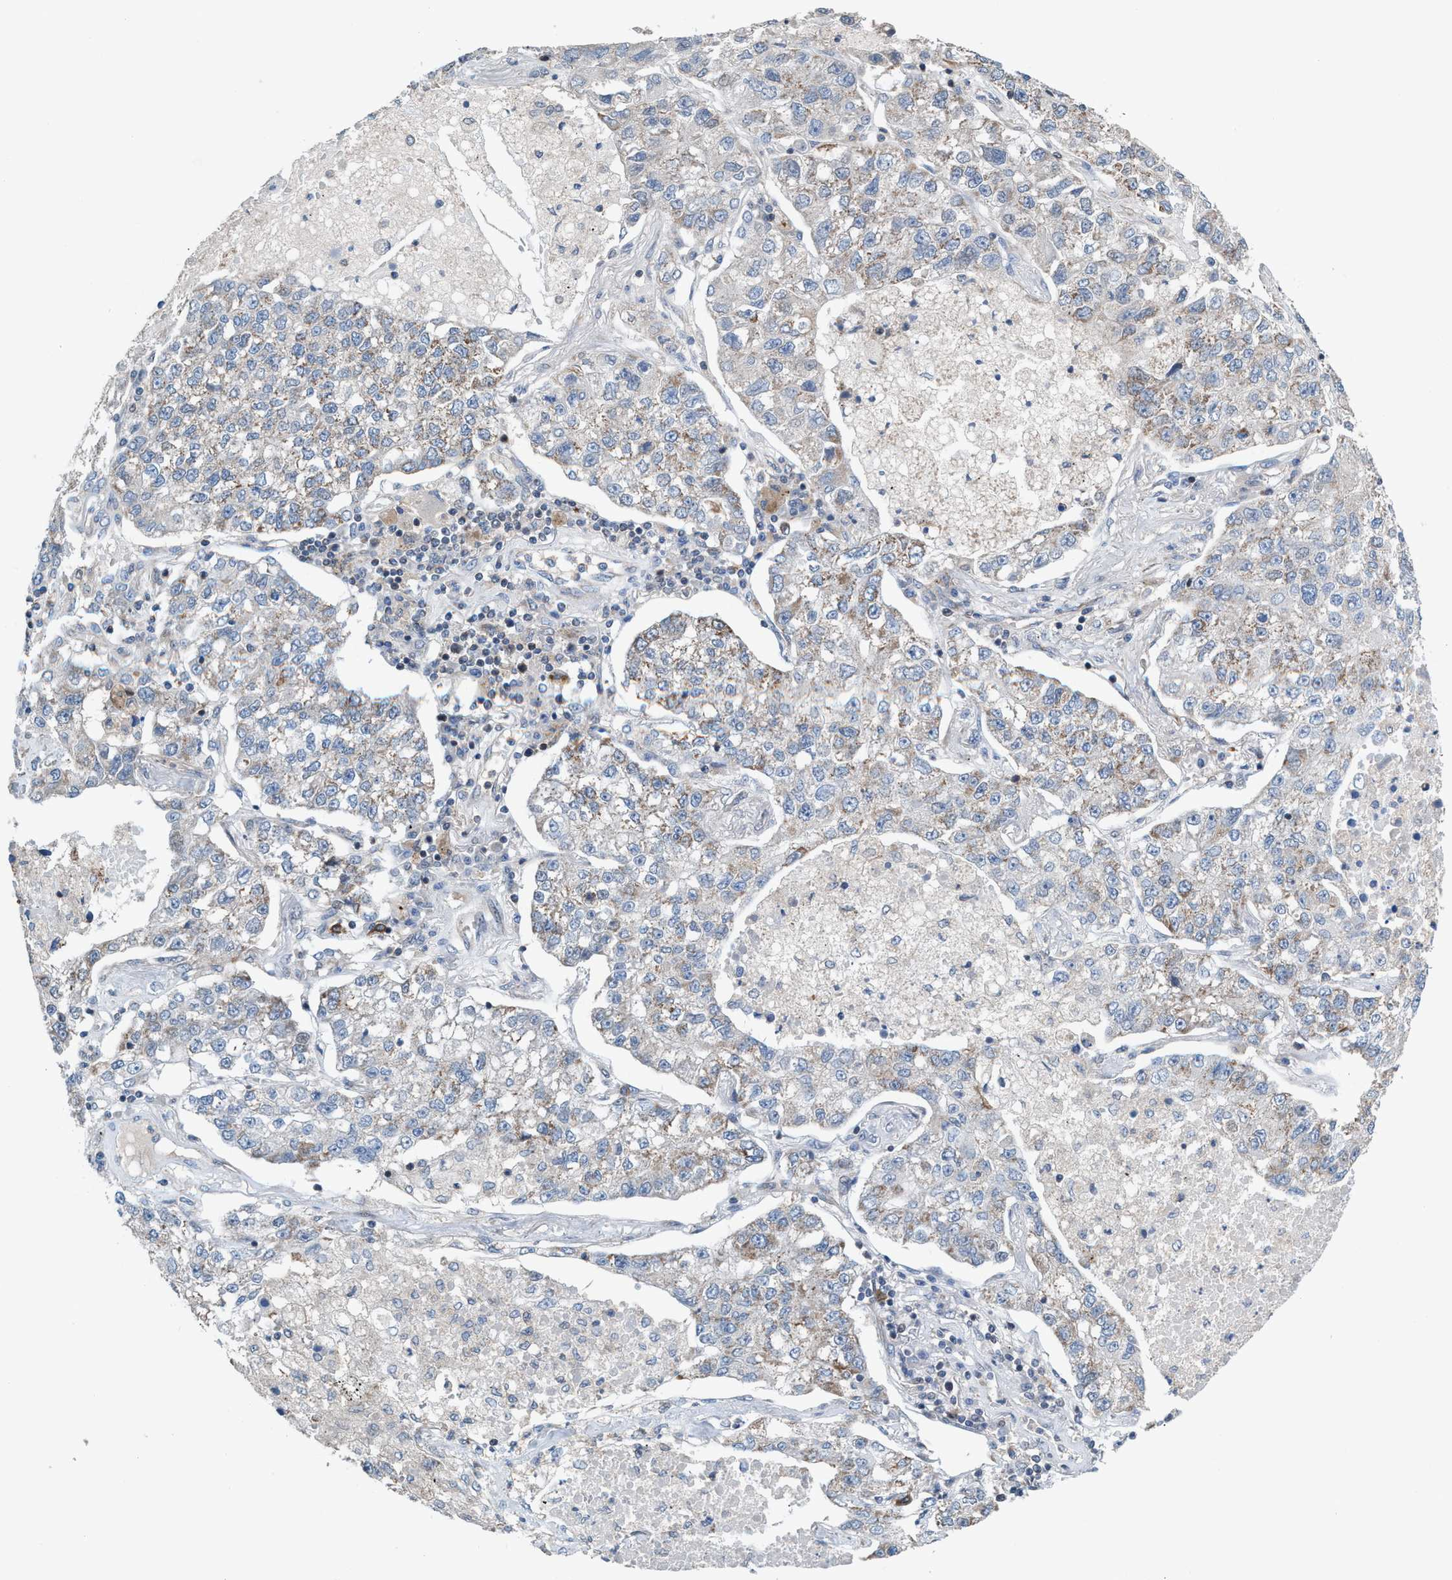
{"staining": {"intensity": "weak", "quantity": "25%-75%", "location": "cytoplasmic/membranous"}, "tissue": "lung cancer", "cell_type": "Tumor cells", "image_type": "cancer", "snomed": [{"axis": "morphology", "description": "Adenocarcinoma, NOS"}, {"axis": "topography", "description": "Lung"}], "caption": "High-power microscopy captured an immunohistochemistry micrograph of lung cancer (adenocarcinoma), revealing weak cytoplasmic/membranous positivity in about 25%-75% of tumor cells.", "gene": "MRM1", "patient": {"sex": "male", "age": 49}}